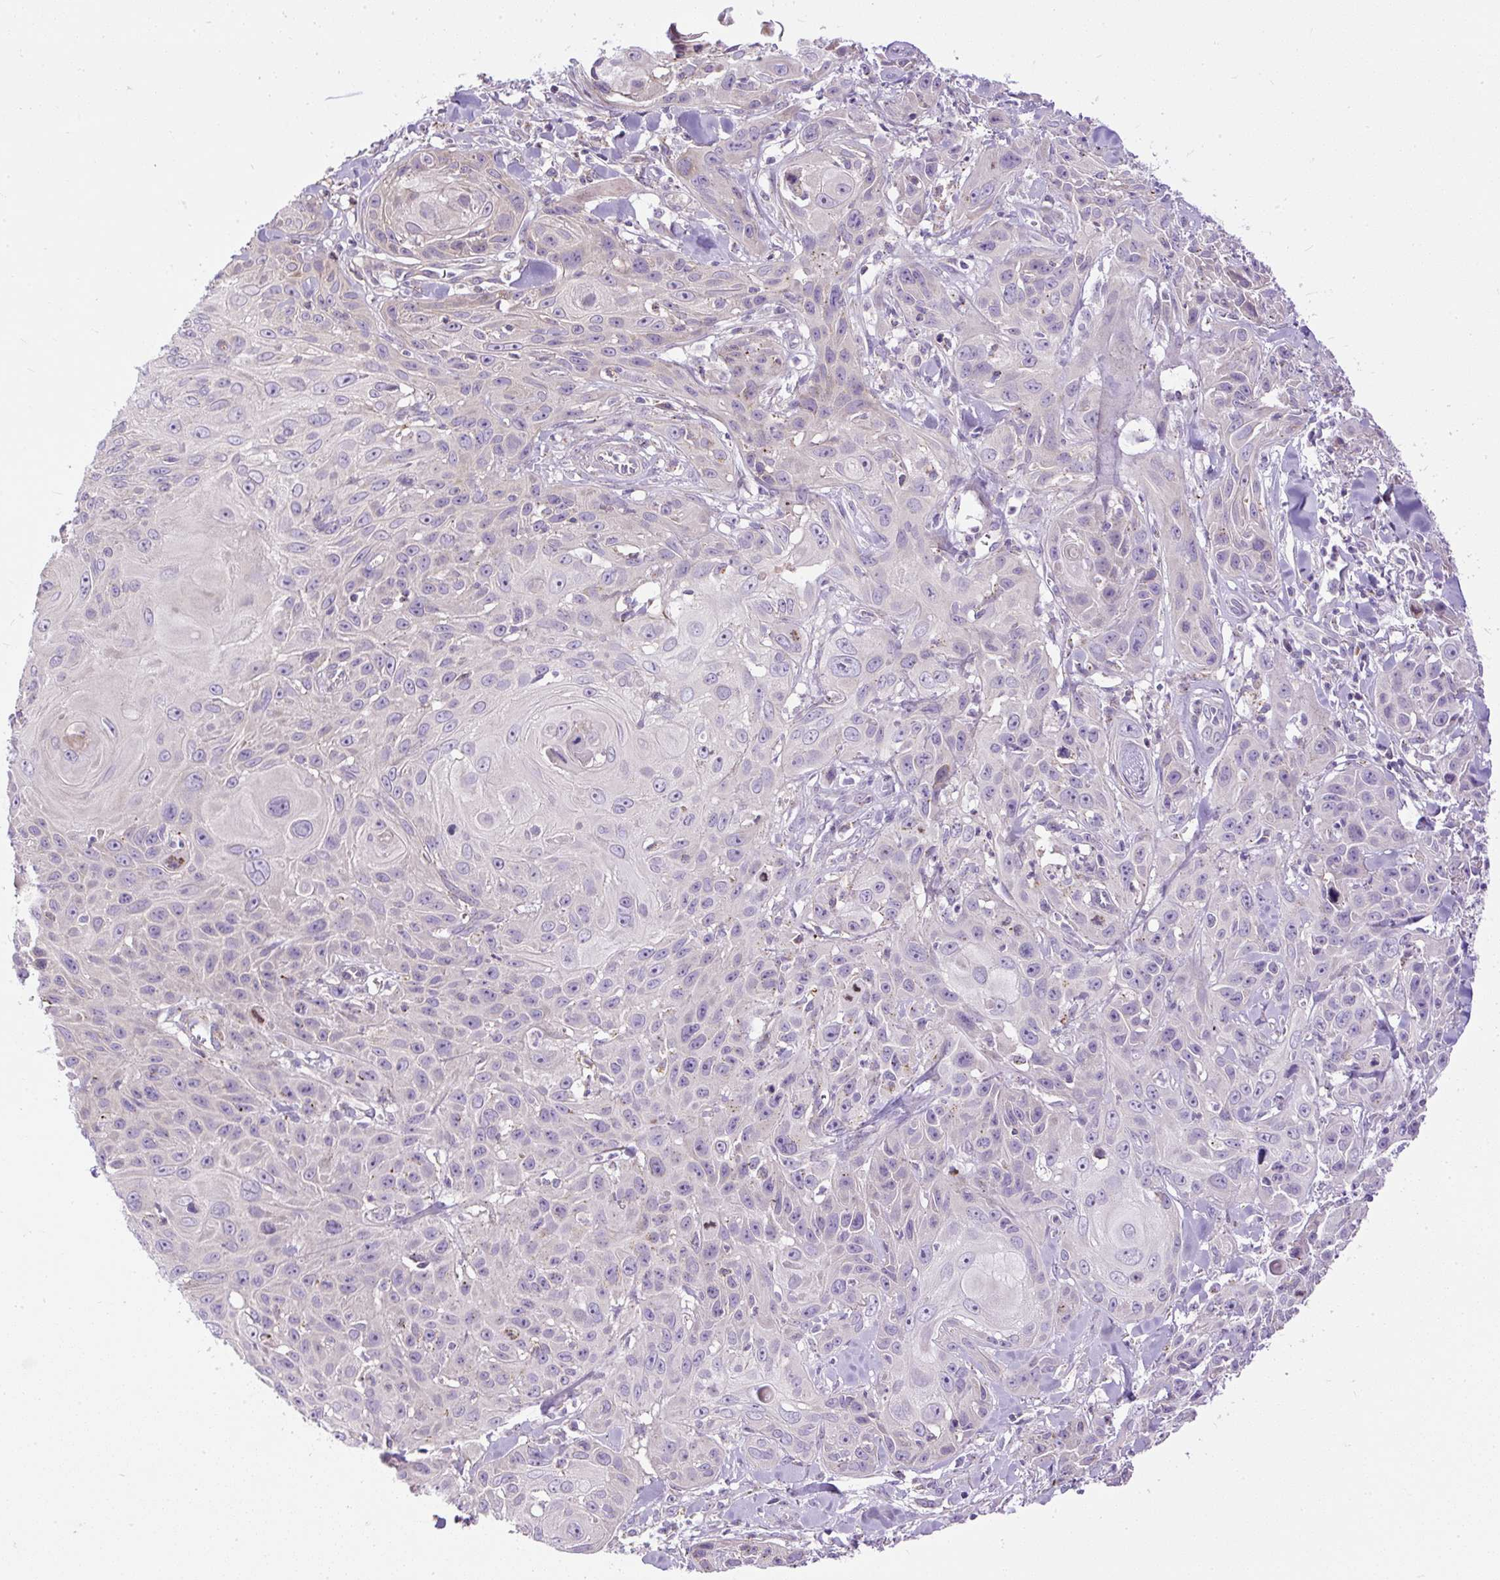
{"staining": {"intensity": "negative", "quantity": "none", "location": "none"}, "tissue": "skin cancer", "cell_type": "Tumor cells", "image_type": "cancer", "snomed": [{"axis": "morphology", "description": "Squamous cell carcinoma, NOS"}, {"axis": "topography", "description": "Skin"}, {"axis": "topography", "description": "Vulva"}], "caption": "High power microscopy image of an immunohistochemistry histopathology image of skin squamous cell carcinoma, revealing no significant staining in tumor cells.", "gene": "CFAP47", "patient": {"sex": "female", "age": 83}}